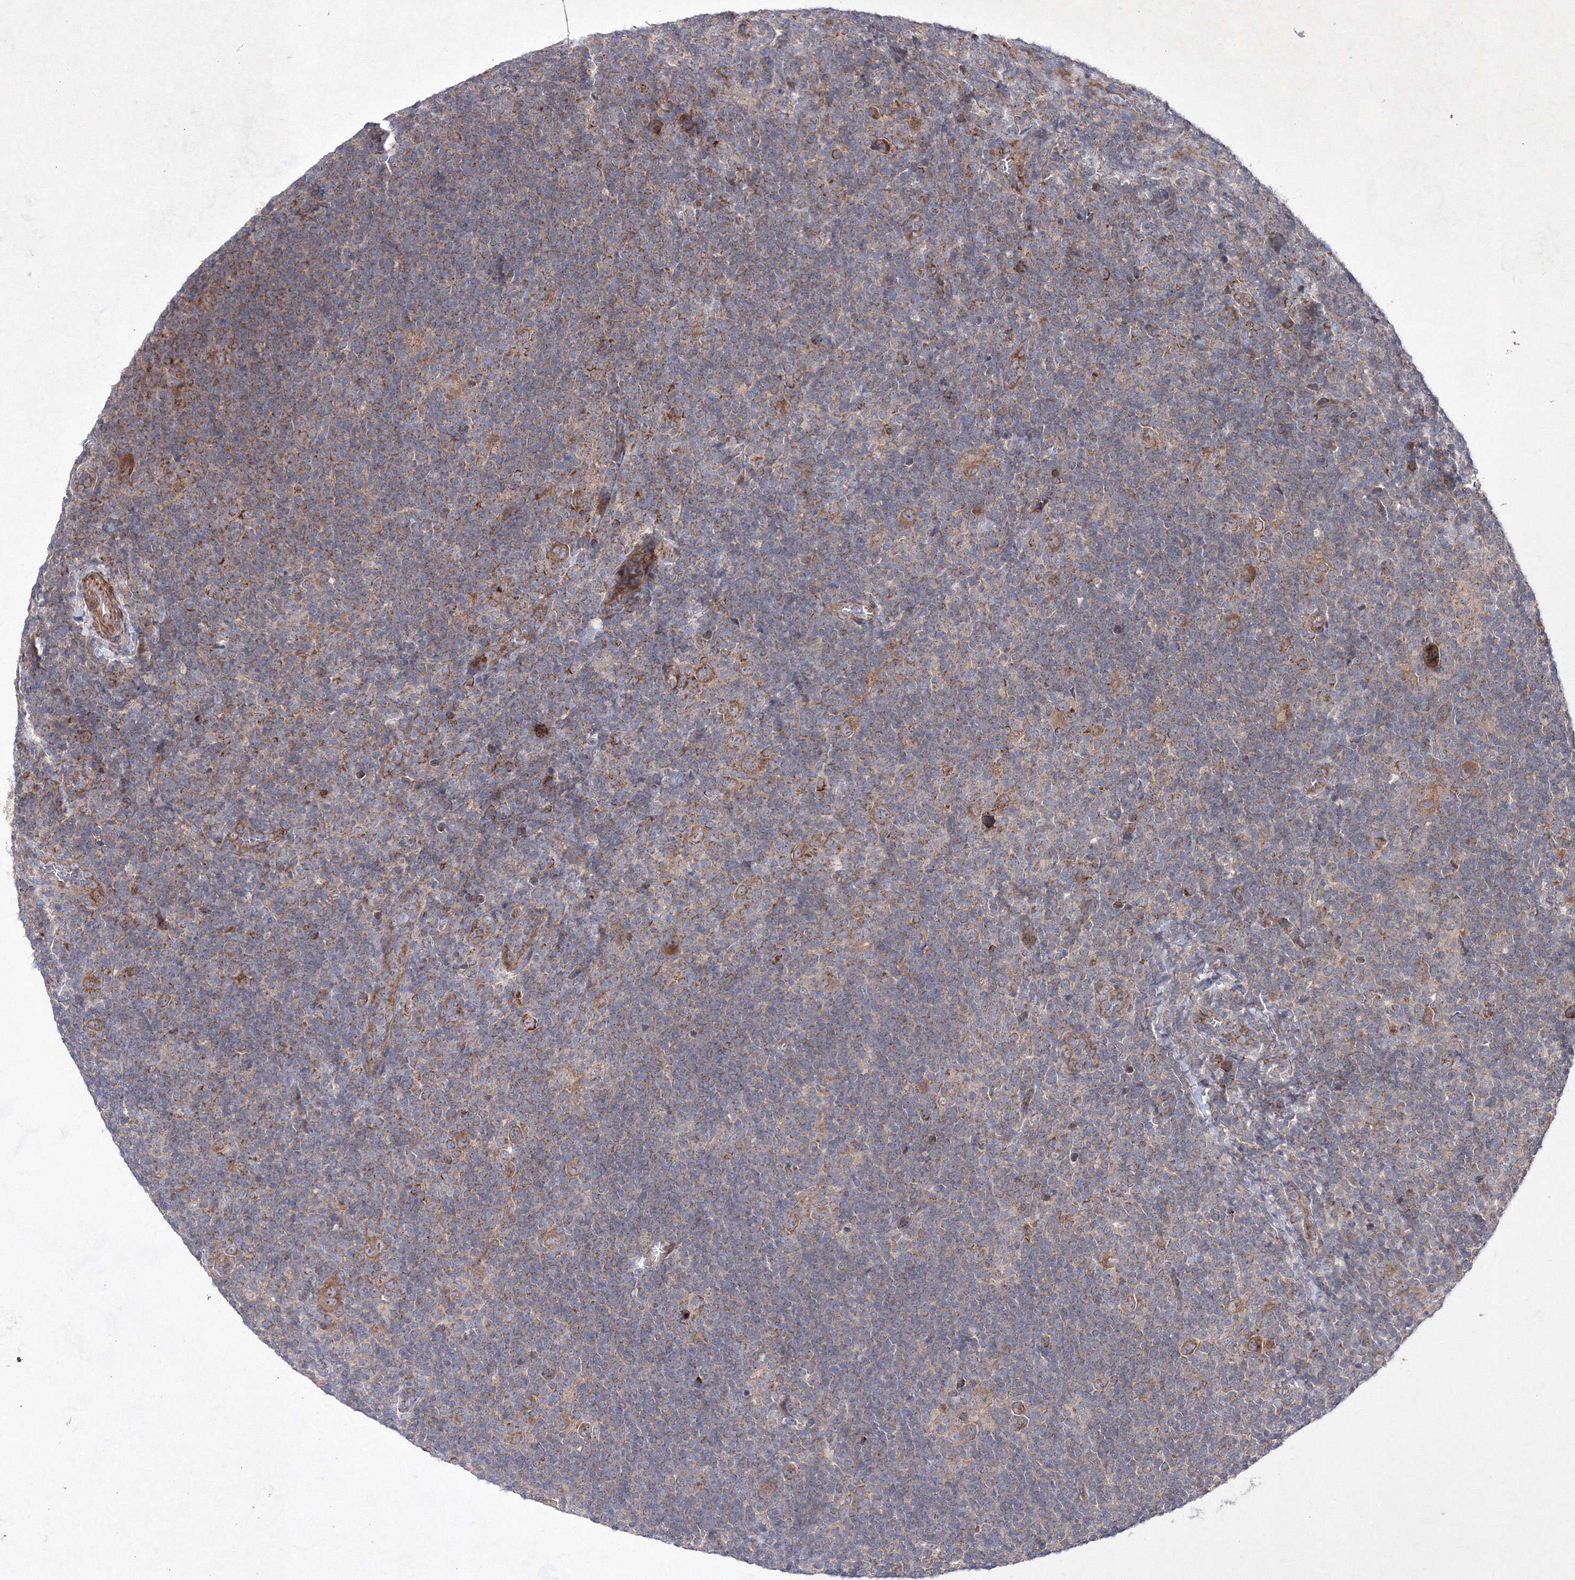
{"staining": {"intensity": "moderate", "quantity": ">75%", "location": "cytoplasmic/membranous"}, "tissue": "lymphoma", "cell_type": "Tumor cells", "image_type": "cancer", "snomed": [{"axis": "morphology", "description": "Hodgkin's disease, NOS"}, {"axis": "topography", "description": "Lymph node"}], "caption": "Immunohistochemistry (IHC) image of neoplastic tissue: lymphoma stained using immunohistochemistry (IHC) exhibits medium levels of moderate protein expression localized specifically in the cytoplasmic/membranous of tumor cells, appearing as a cytoplasmic/membranous brown color.", "gene": "GFM1", "patient": {"sex": "female", "age": 57}}